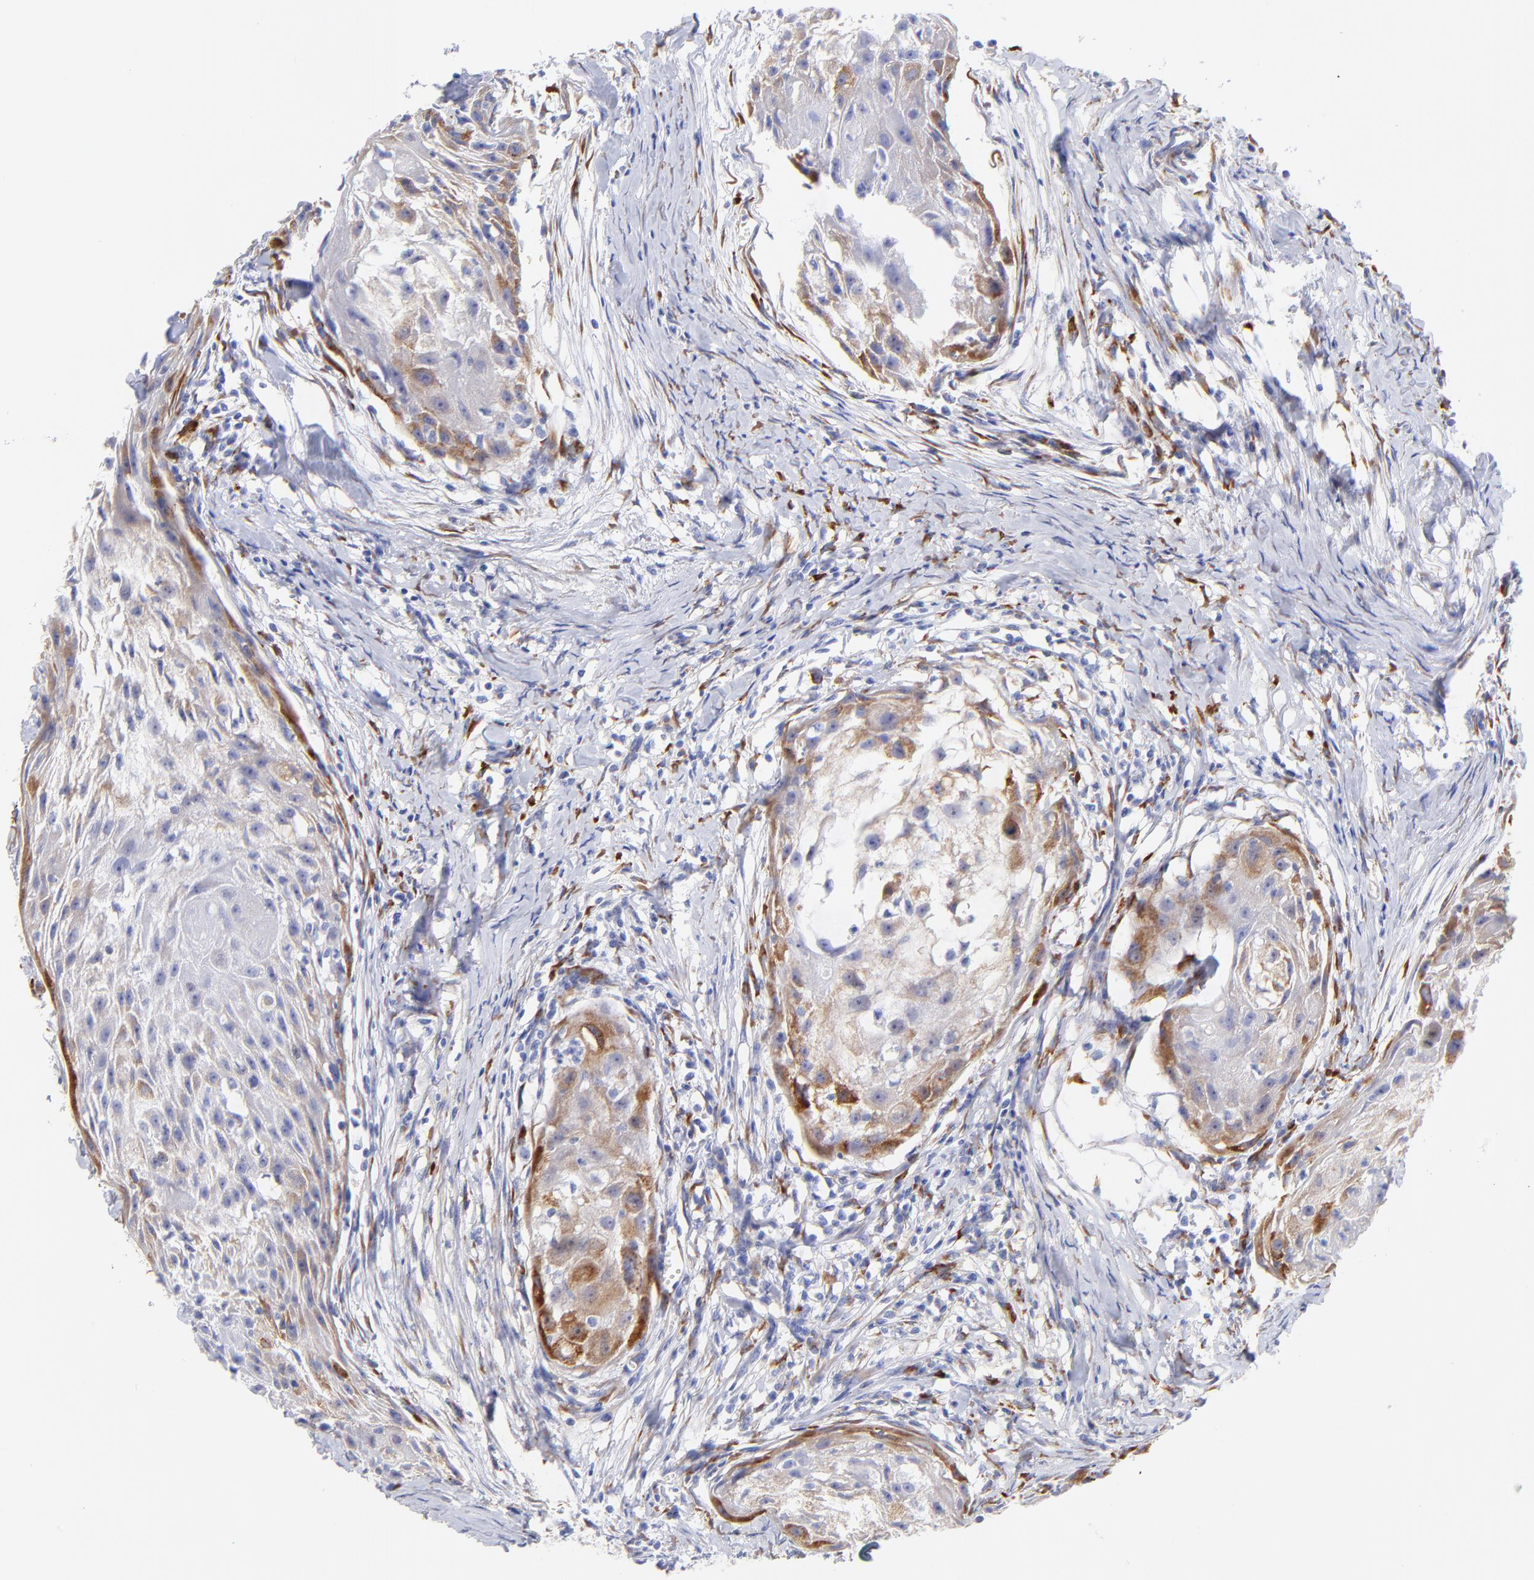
{"staining": {"intensity": "moderate", "quantity": "<25%", "location": "cytoplasmic/membranous"}, "tissue": "head and neck cancer", "cell_type": "Tumor cells", "image_type": "cancer", "snomed": [{"axis": "morphology", "description": "Squamous cell carcinoma, NOS"}, {"axis": "topography", "description": "Head-Neck"}], "caption": "DAB immunohistochemical staining of human head and neck cancer exhibits moderate cytoplasmic/membranous protein staining in approximately <25% of tumor cells. Using DAB (brown) and hematoxylin (blue) stains, captured at high magnification using brightfield microscopy.", "gene": "C1QTNF6", "patient": {"sex": "male", "age": 64}}